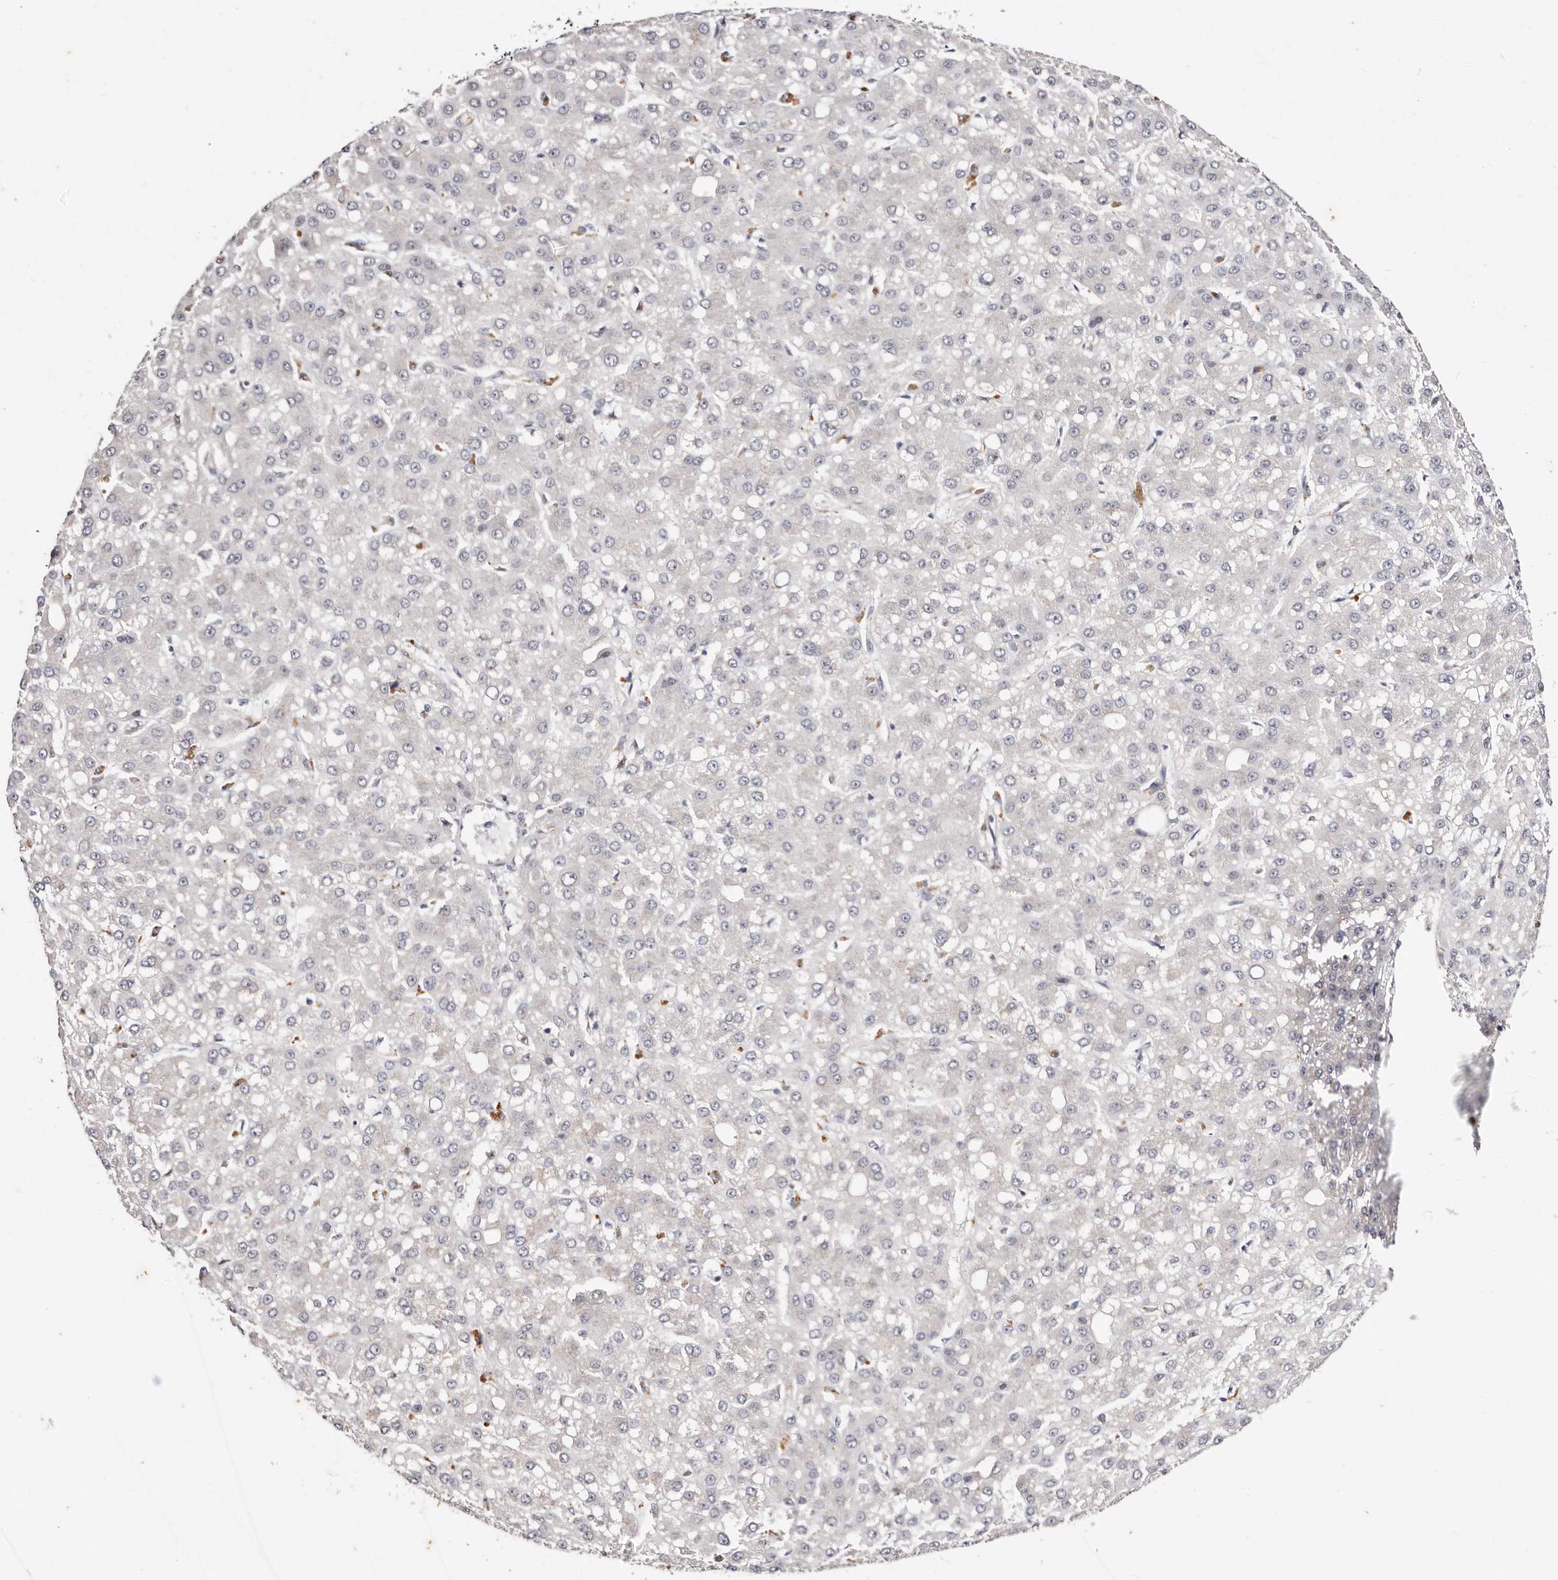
{"staining": {"intensity": "negative", "quantity": "none", "location": "none"}, "tissue": "liver cancer", "cell_type": "Tumor cells", "image_type": "cancer", "snomed": [{"axis": "morphology", "description": "Carcinoma, Hepatocellular, NOS"}, {"axis": "topography", "description": "Liver"}], "caption": "Immunohistochemistry photomicrograph of neoplastic tissue: hepatocellular carcinoma (liver) stained with DAB reveals no significant protein staining in tumor cells.", "gene": "TYW3", "patient": {"sex": "male", "age": 67}}